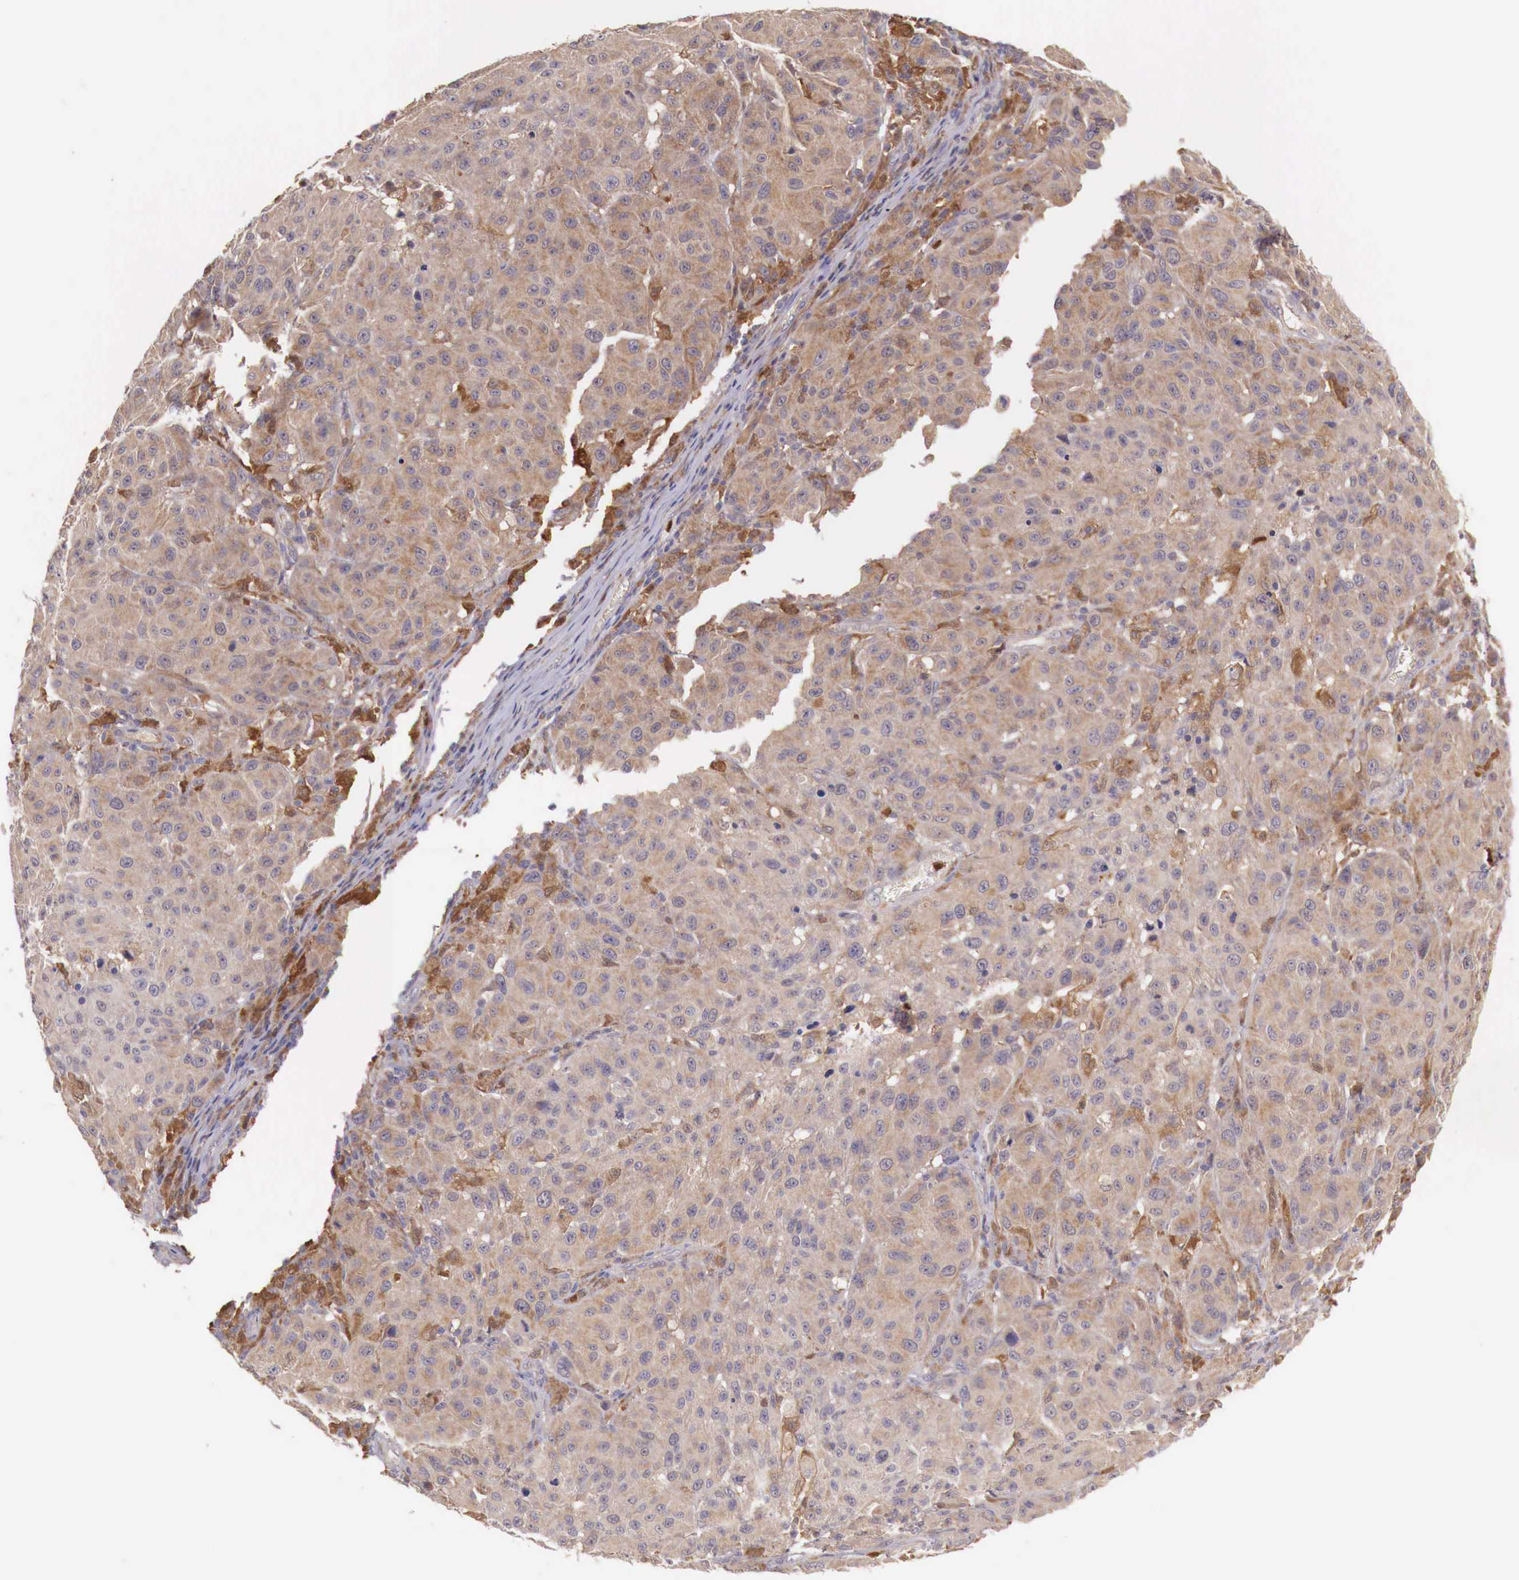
{"staining": {"intensity": "weak", "quantity": ">75%", "location": "cytoplasmic/membranous"}, "tissue": "melanoma", "cell_type": "Tumor cells", "image_type": "cancer", "snomed": [{"axis": "morphology", "description": "Malignant melanoma, NOS"}, {"axis": "topography", "description": "Skin"}], "caption": "High-magnification brightfield microscopy of melanoma stained with DAB (brown) and counterstained with hematoxylin (blue). tumor cells exhibit weak cytoplasmic/membranous expression is identified in about>75% of cells.", "gene": "GAB2", "patient": {"sex": "female", "age": 77}}